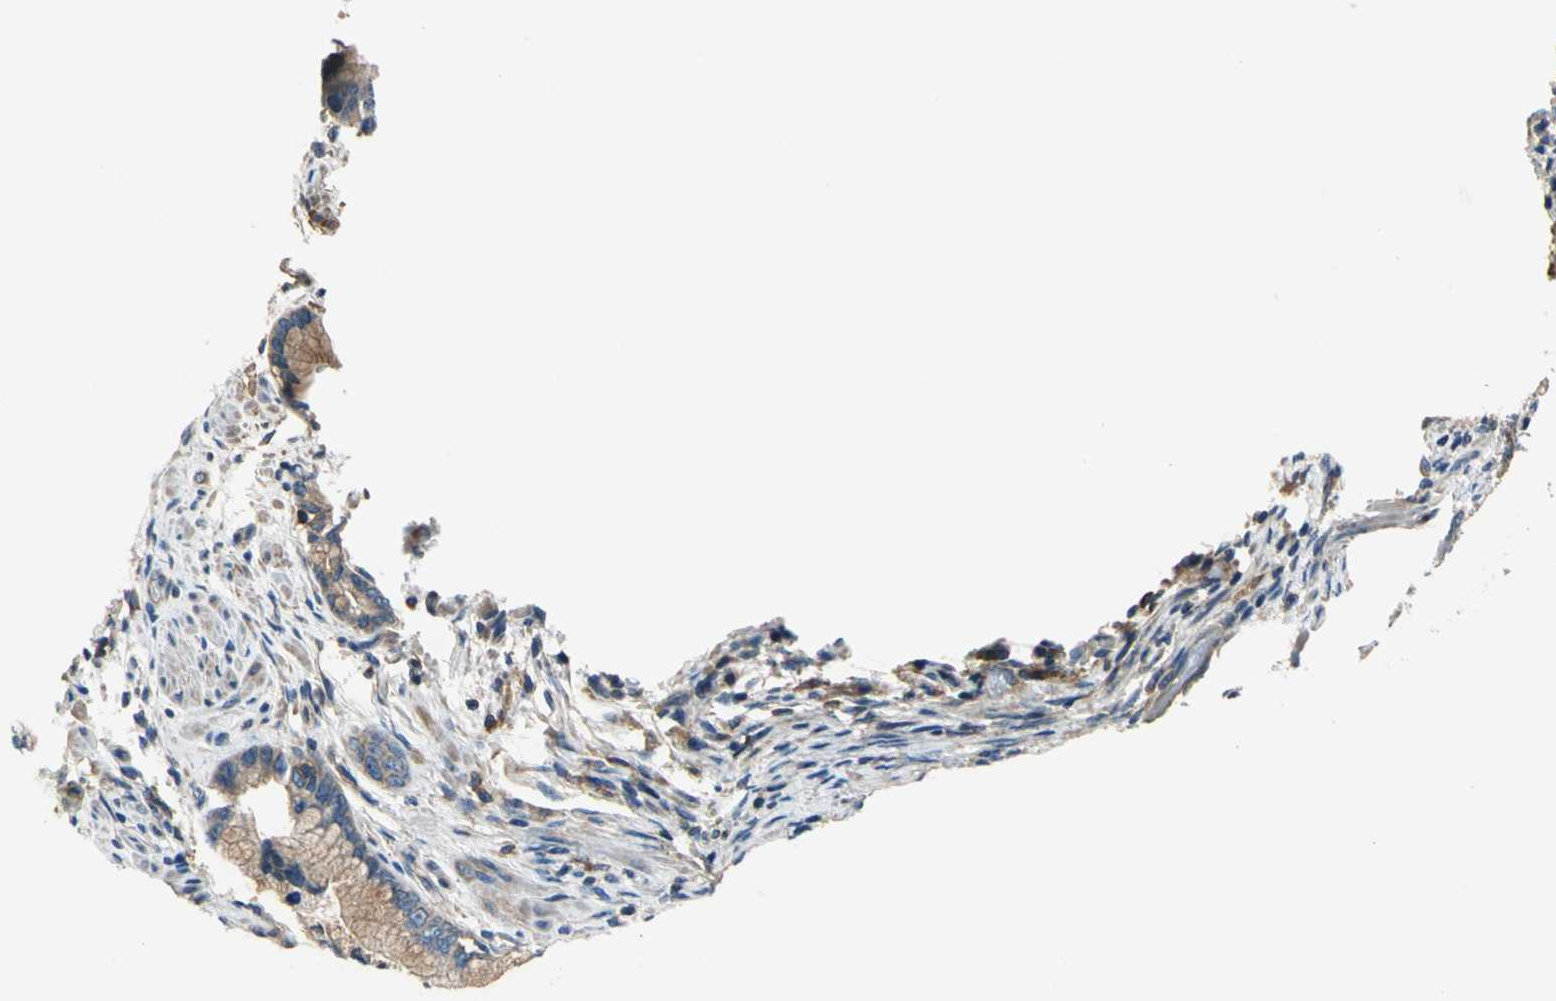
{"staining": {"intensity": "weak", "quantity": ">75%", "location": "cytoplasmic/membranous"}, "tissue": "pancreatic cancer", "cell_type": "Tumor cells", "image_type": "cancer", "snomed": [{"axis": "morphology", "description": "Adenocarcinoma, NOS"}, {"axis": "topography", "description": "Pancreas"}], "caption": "Immunohistochemical staining of adenocarcinoma (pancreatic) exhibits low levels of weak cytoplasmic/membranous expression in approximately >75% of tumor cells. The protein is stained brown, and the nuclei are stained in blue (DAB (3,3'-diaminobenzidine) IHC with brightfield microscopy, high magnification).", "gene": "DDX3Y", "patient": {"sex": "female", "age": 64}}